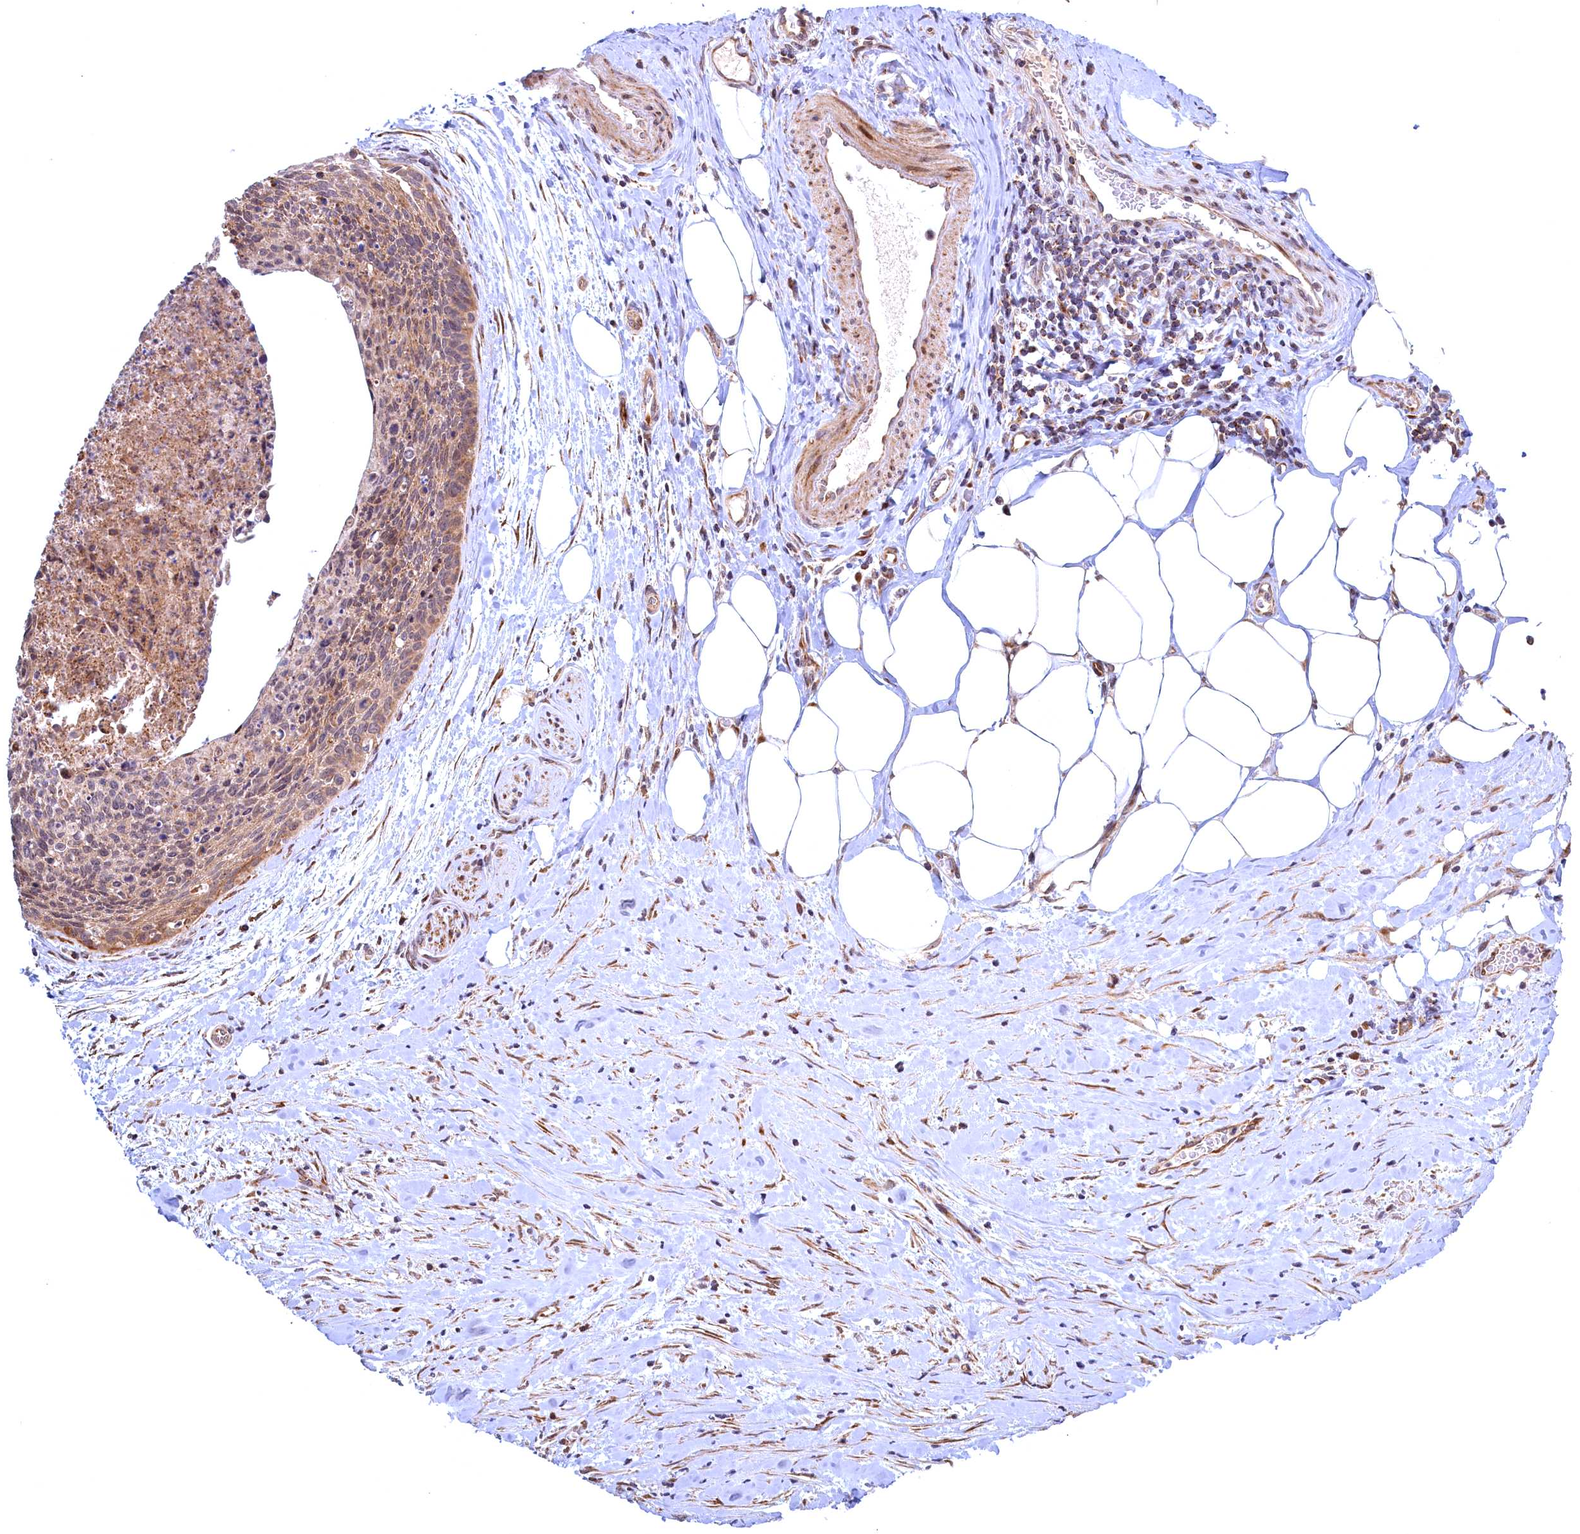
{"staining": {"intensity": "weak", "quantity": "25%-75%", "location": "nuclear"}, "tissue": "cervical cancer", "cell_type": "Tumor cells", "image_type": "cancer", "snomed": [{"axis": "morphology", "description": "Squamous cell carcinoma, NOS"}, {"axis": "topography", "description": "Cervix"}], "caption": "Tumor cells show low levels of weak nuclear expression in about 25%-75% of cells in cervical squamous cell carcinoma. The protein is shown in brown color, while the nuclei are stained blue.", "gene": "PLA2G10", "patient": {"sex": "female", "age": 55}}